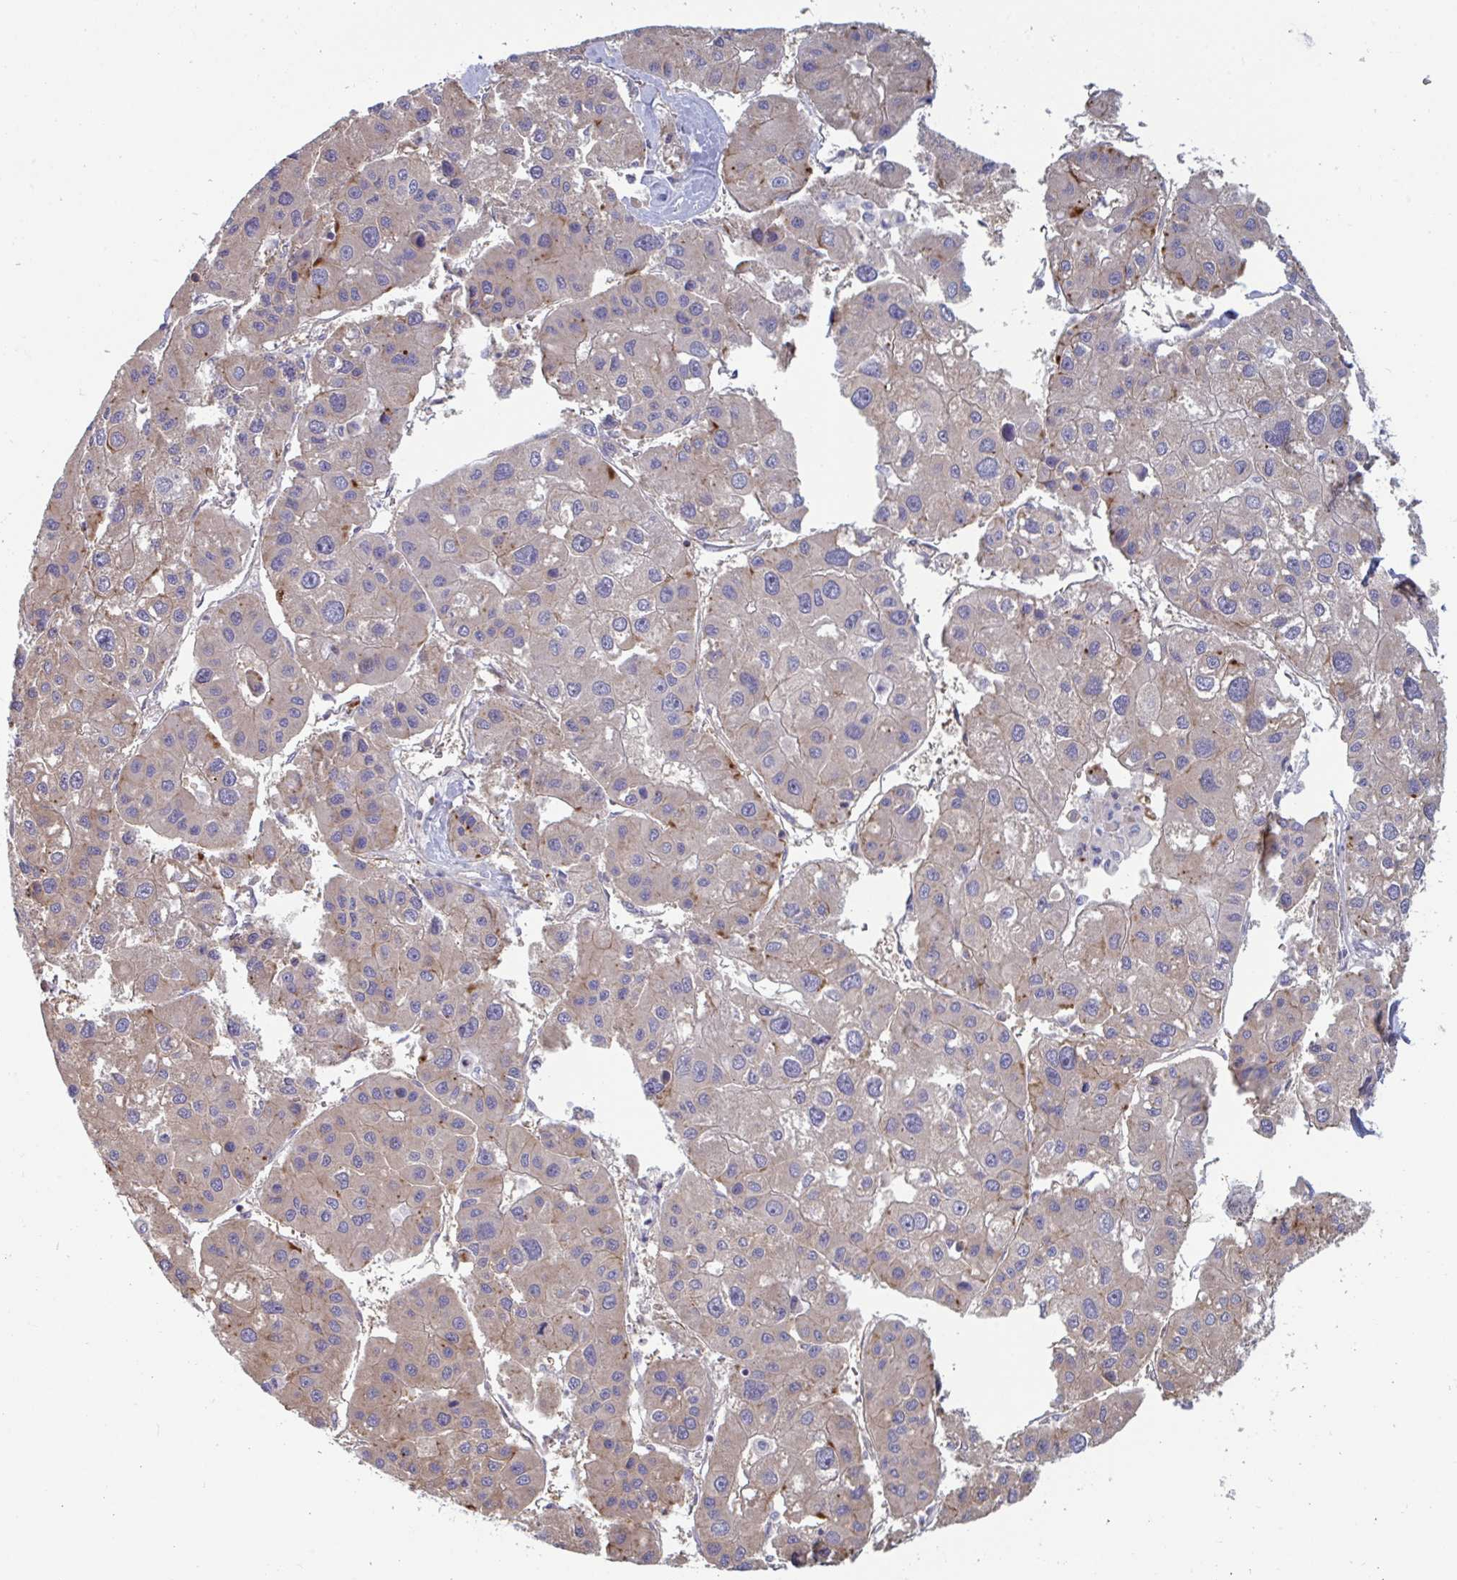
{"staining": {"intensity": "weak", "quantity": "<25%", "location": "cytoplasmic/membranous"}, "tissue": "liver cancer", "cell_type": "Tumor cells", "image_type": "cancer", "snomed": [{"axis": "morphology", "description": "Carcinoma, Hepatocellular, NOS"}, {"axis": "topography", "description": "Liver"}], "caption": "This is a histopathology image of IHC staining of liver hepatocellular carcinoma, which shows no expression in tumor cells.", "gene": "SLC9A6", "patient": {"sex": "male", "age": 73}}